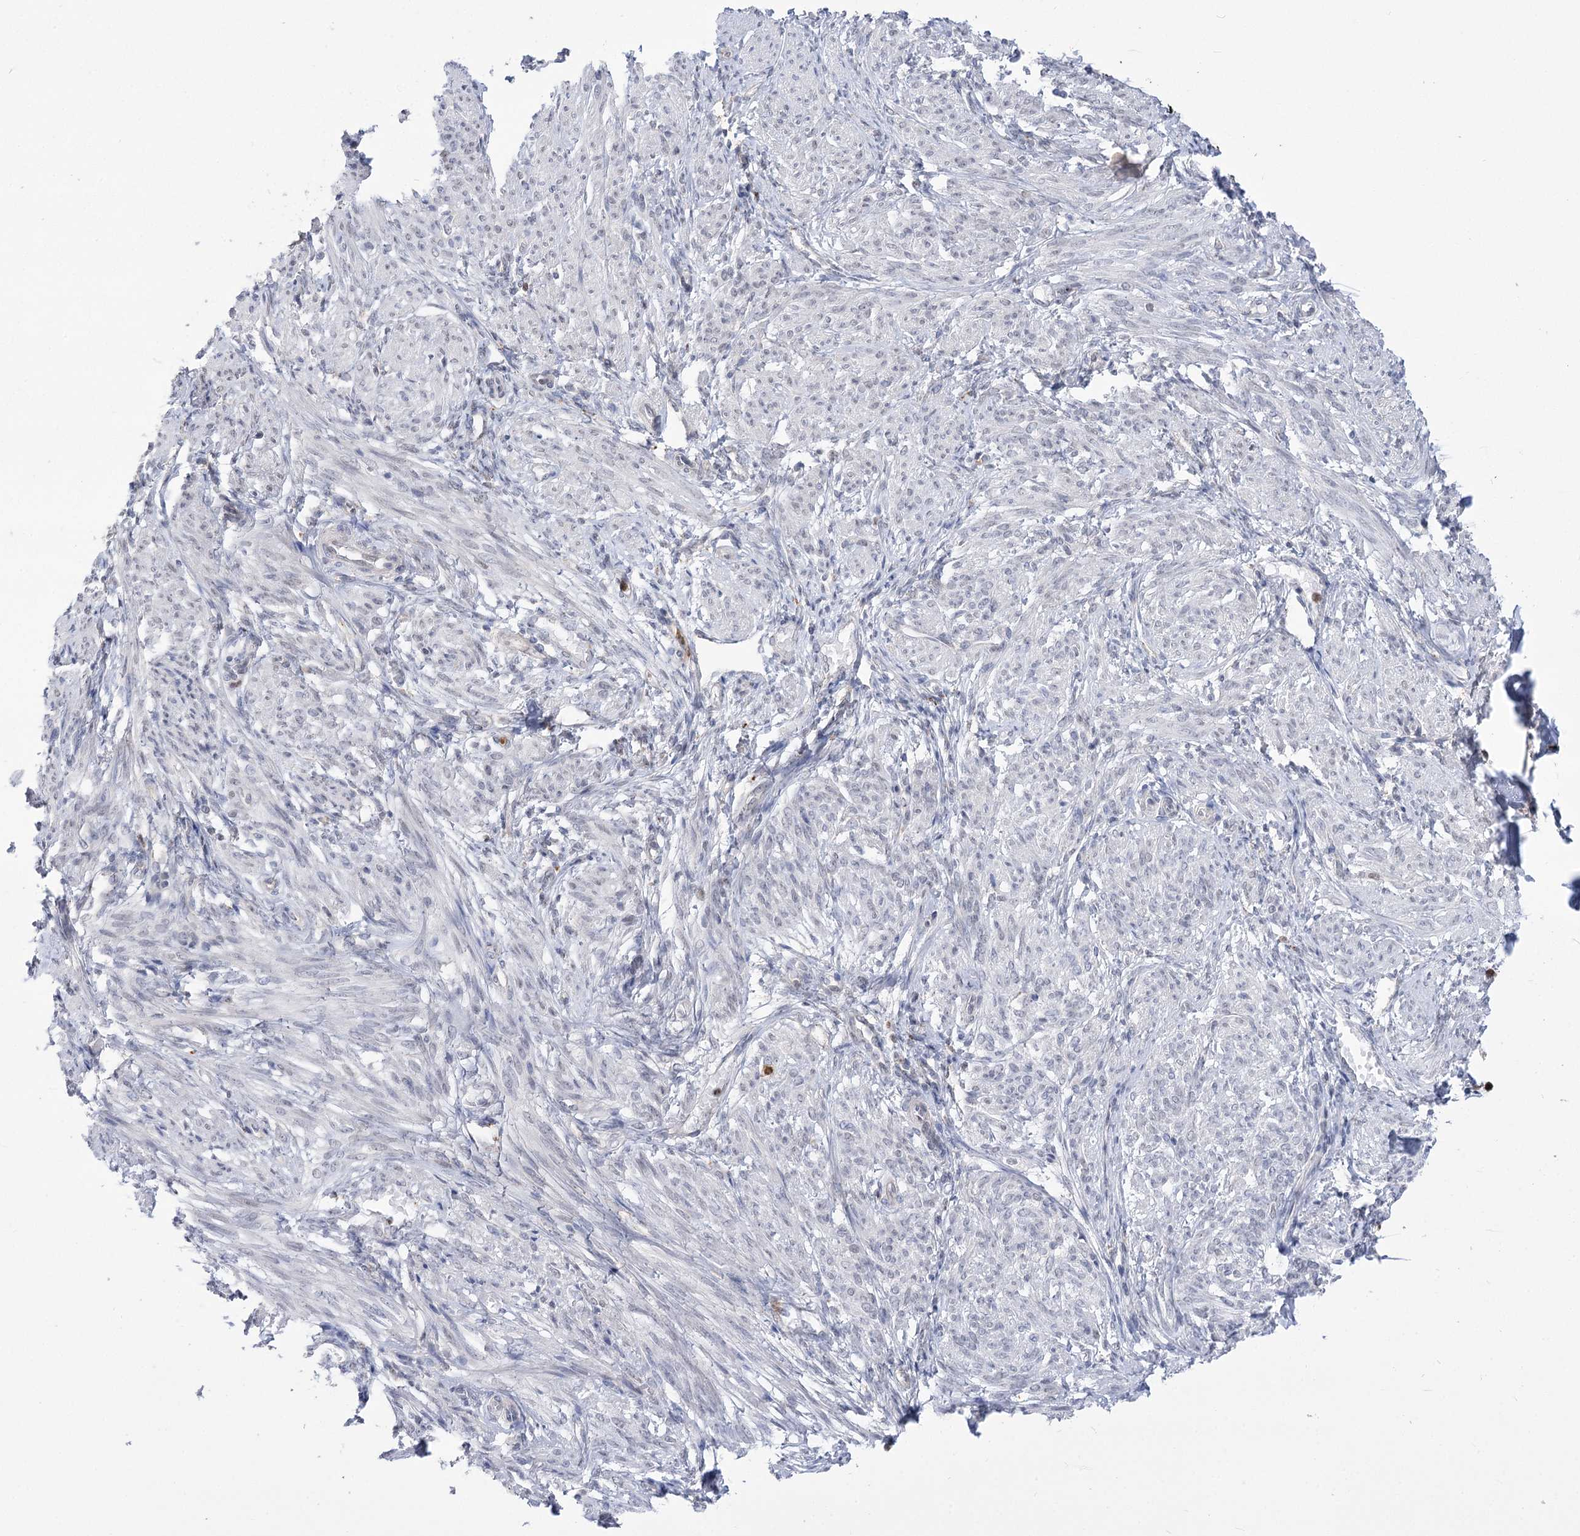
{"staining": {"intensity": "negative", "quantity": "none", "location": "none"}, "tissue": "smooth muscle", "cell_type": "Smooth muscle cells", "image_type": "normal", "snomed": [{"axis": "morphology", "description": "Normal tissue, NOS"}, {"axis": "topography", "description": "Smooth muscle"}], "caption": "Smooth muscle cells show no significant protein expression in benign smooth muscle.", "gene": "SIAE", "patient": {"sex": "female", "age": 39}}